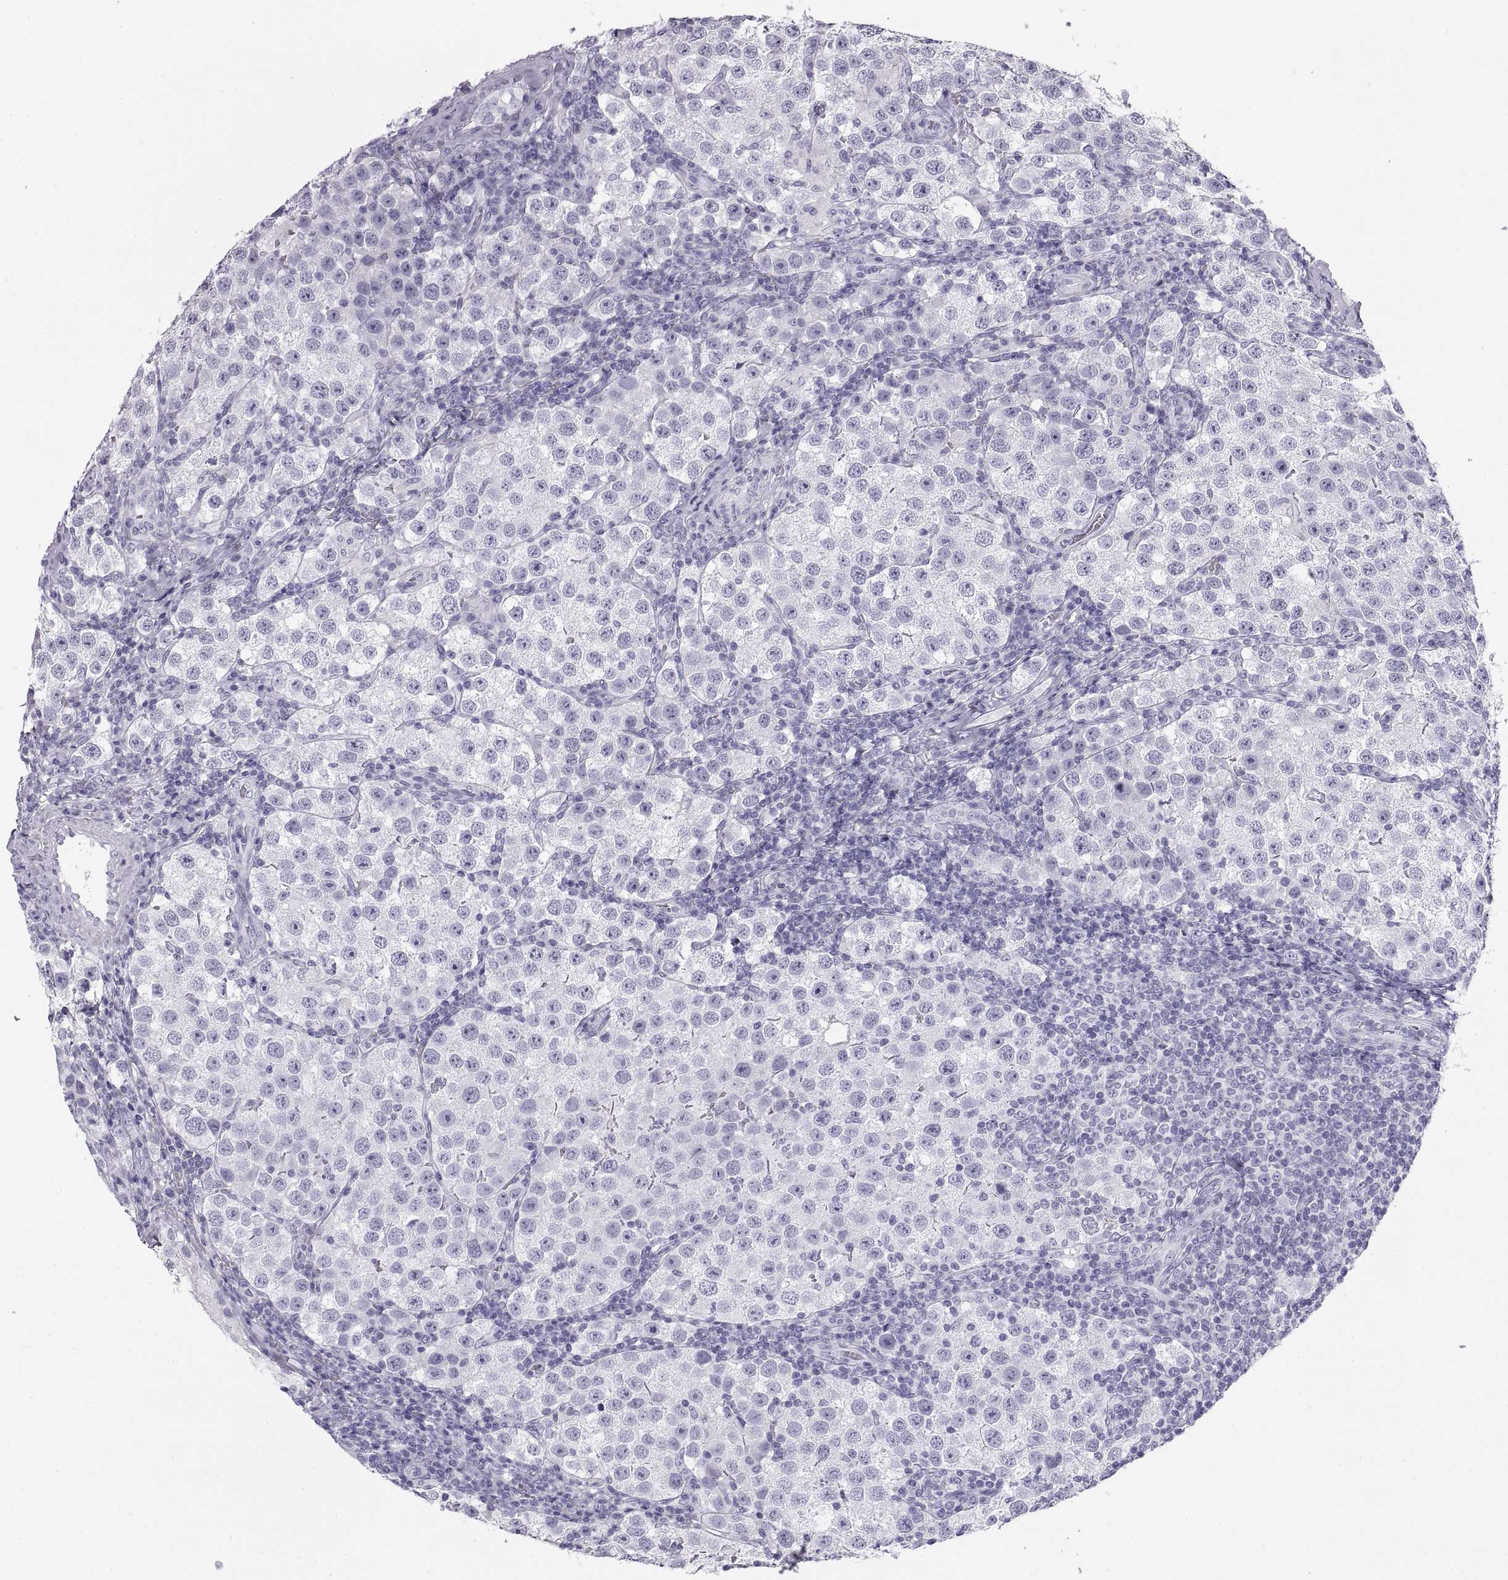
{"staining": {"intensity": "negative", "quantity": "none", "location": "none"}, "tissue": "testis cancer", "cell_type": "Tumor cells", "image_type": "cancer", "snomed": [{"axis": "morphology", "description": "Seminoma, NOS"}, {"axis": "topography", "description": "Testis"}], "caption": "IHC histopathology image of neoplastic tissue: testis cancer stained with DAB (3,3'-diaminobenzidine) shows no significant protein positivity in tumor cells.", "gene": "RLBP1", "patient": {"sex": "male", "age": 37}}